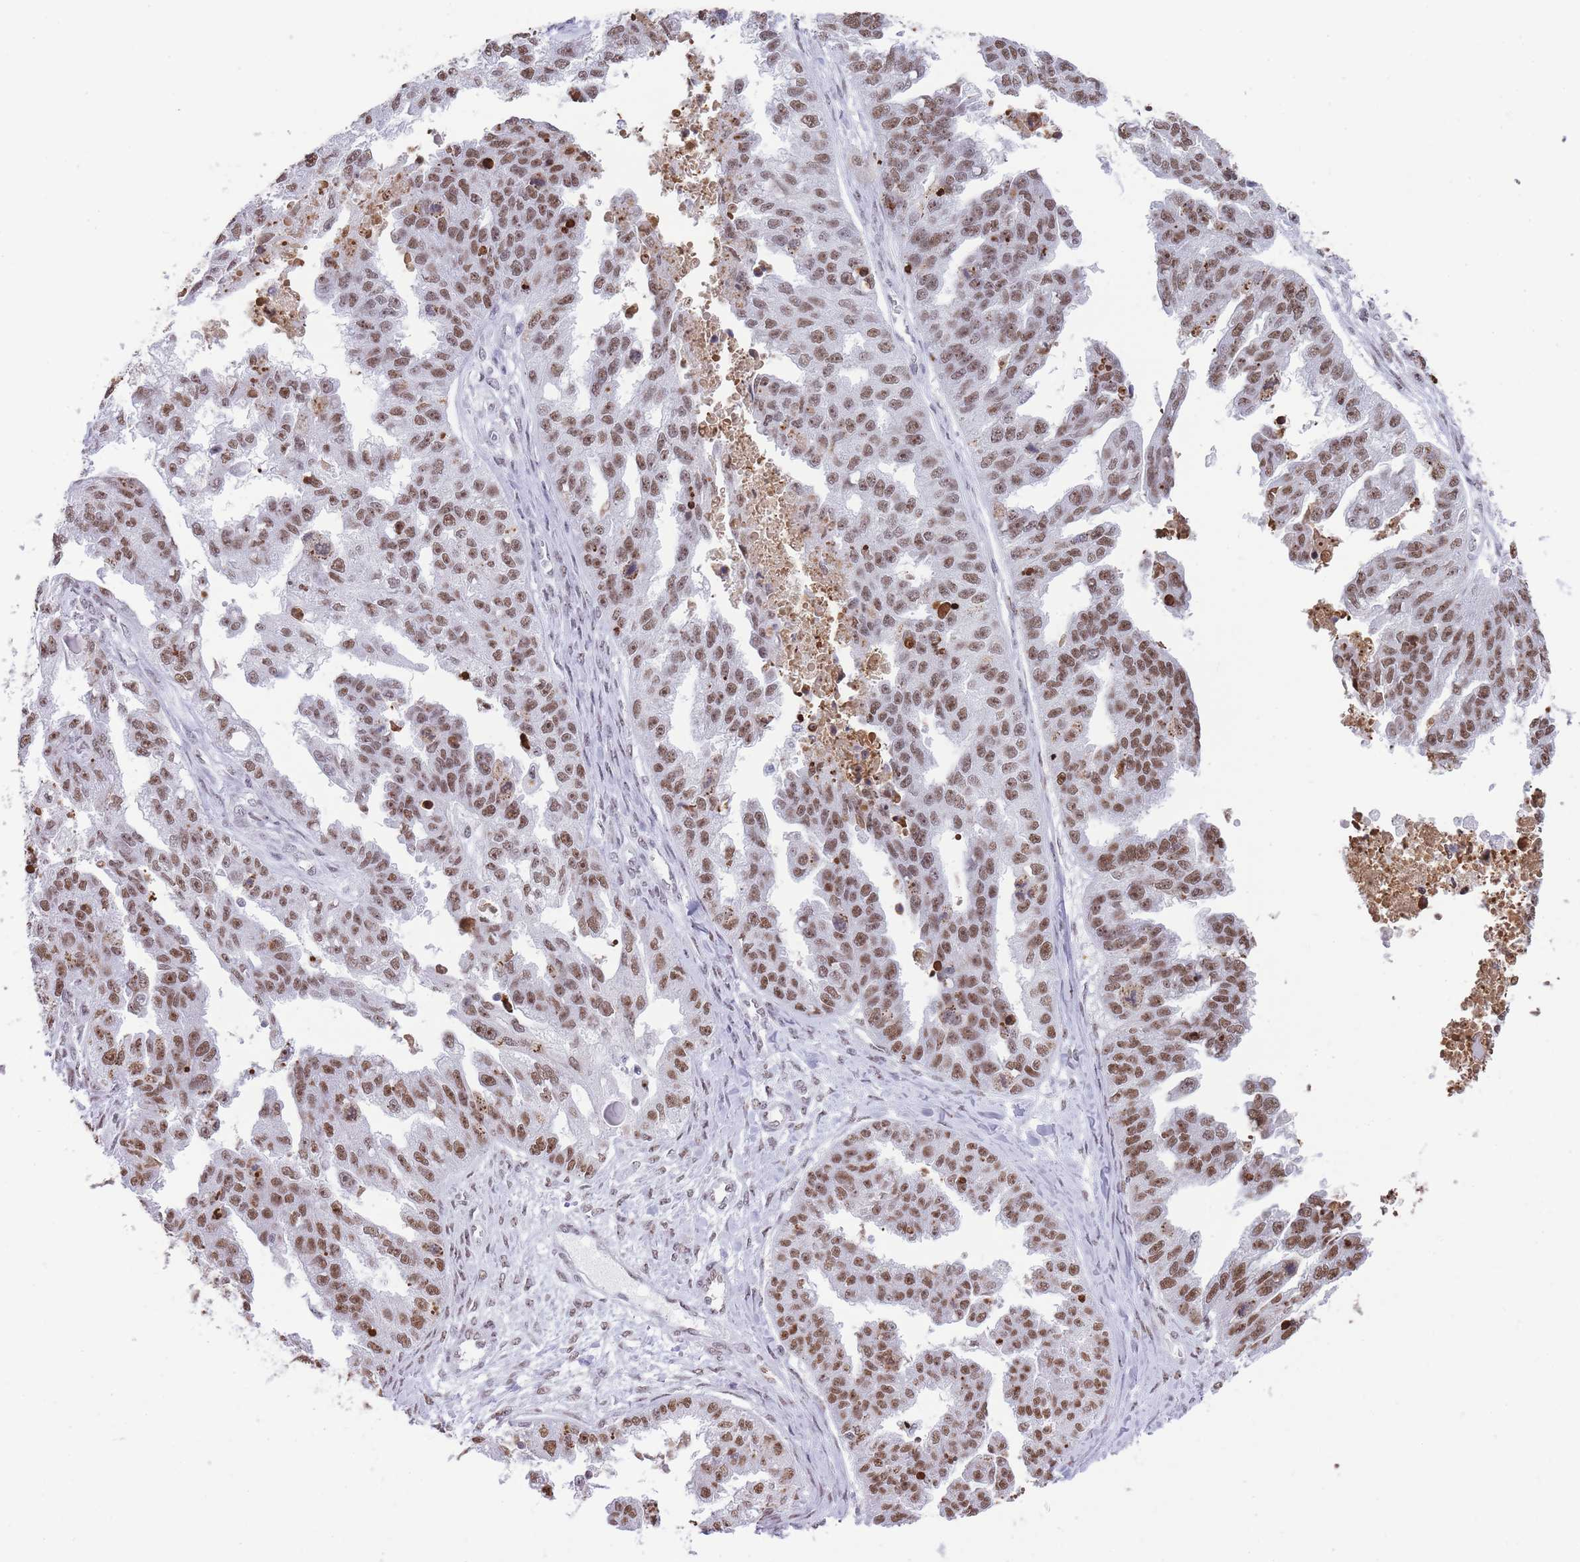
{"staining": {"intensity": "moderate", "quantity": ">75%", "location": "nuclear"}, "tissue": "ovarian cancer", "cell_type": "Tumor cells", "image_type": "cancer", "snomed": [{"axis": "morphology", "description": "Cystadenocarcinoma, serous, NOS"}, {"axis": "topography", "description": "Ovary"}], "caption": "Immunohistochemistry (DAB (3,3'-diaminobenzidine)) staining of human ovarian serous cystadenocarcinoma exhibits moderate nuclear protein staining in approximately >75% of tumor cells.", "gene": "EVC2", "patient": {"sex": "female", "age": 58}}